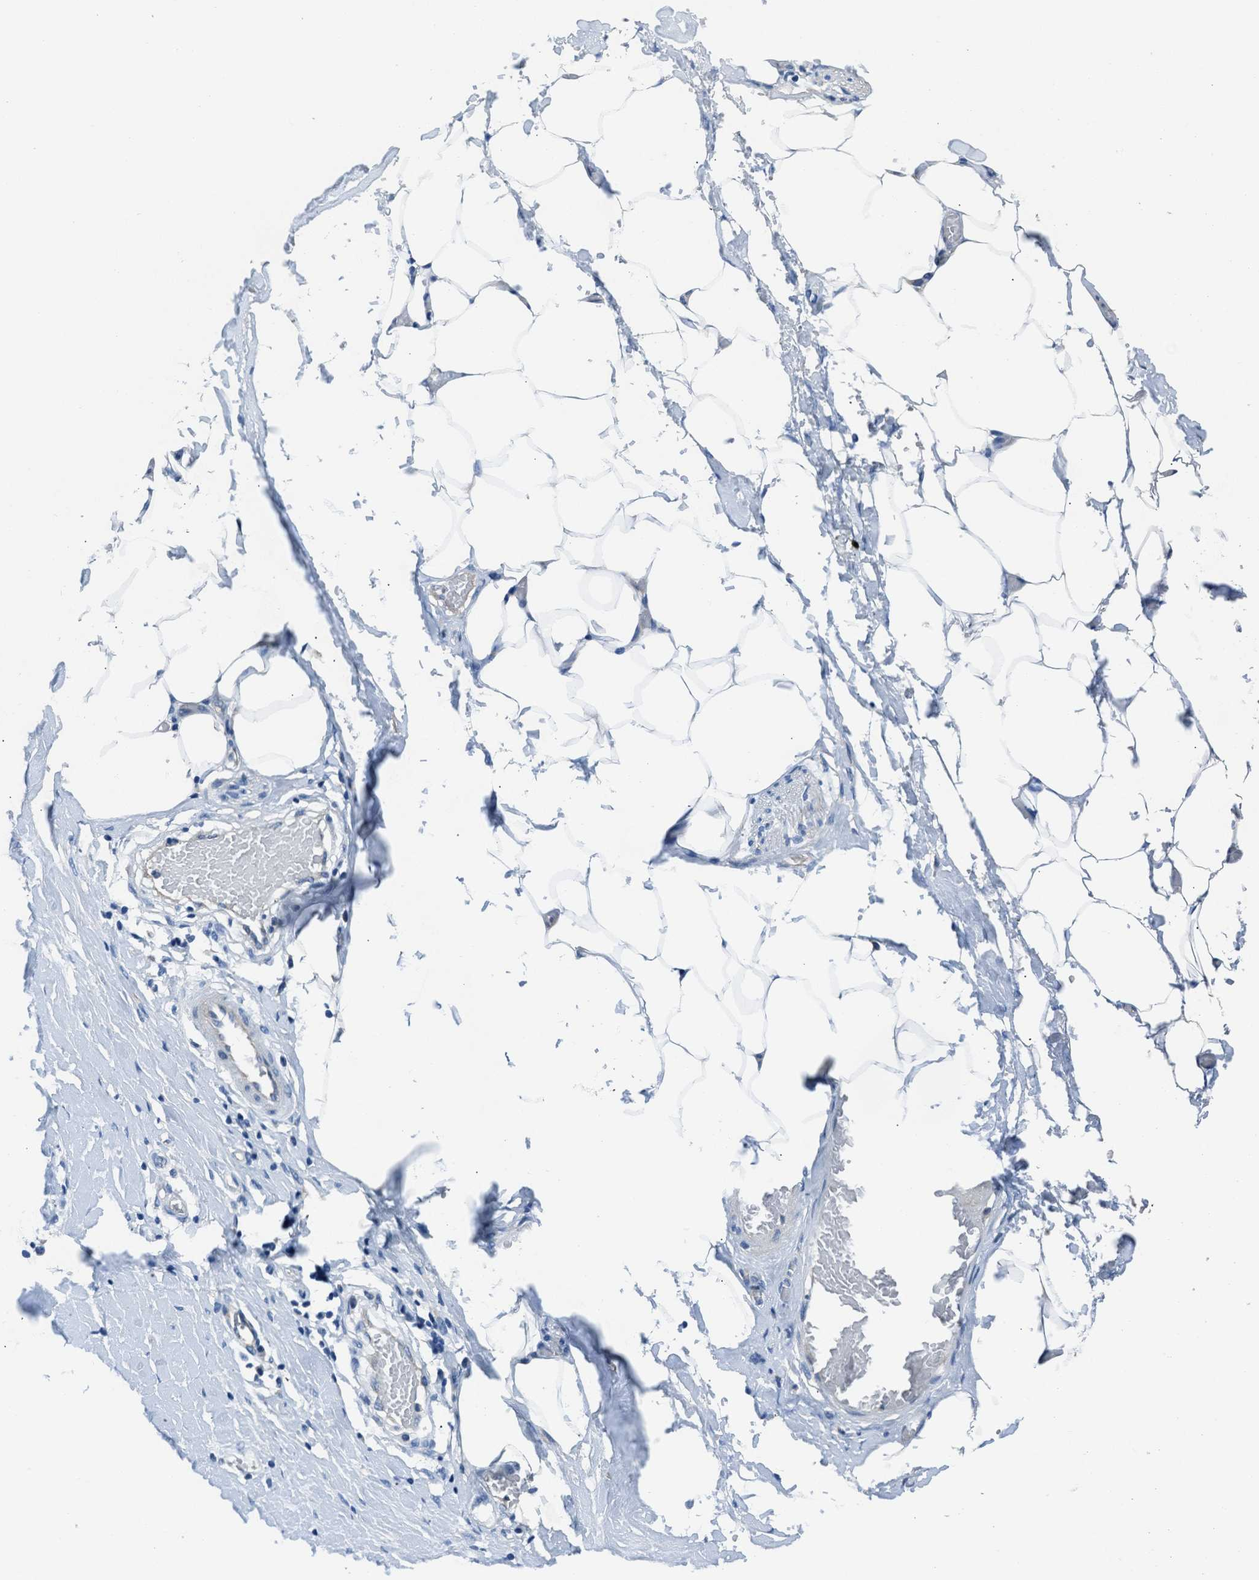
{"staining": {"intensity": "negative", "quantity": "none", "location": "none"}, "tissue": "adipose tissue", "cell_type": "Adipocytes", "image_type": "normal", "snomed": [{"axis": "morphology", "description": "Normal tissue, NOS"}, {"axis": "morphology", "description": "Adenocarcinoma, NOS"}, {"axis": "topography", "description": "Colon"}, {"axis": "topography", "description": "Peripheral nerve tissue"}], "caption": "DAB (3,3'-diaminobenzidine) immunohistochemical staining of unremarkable adipose tissue reveals no significant staining in adipocytes.", "gene": "SLC38A6", "patient": {"sex": "male", "age": 14}}